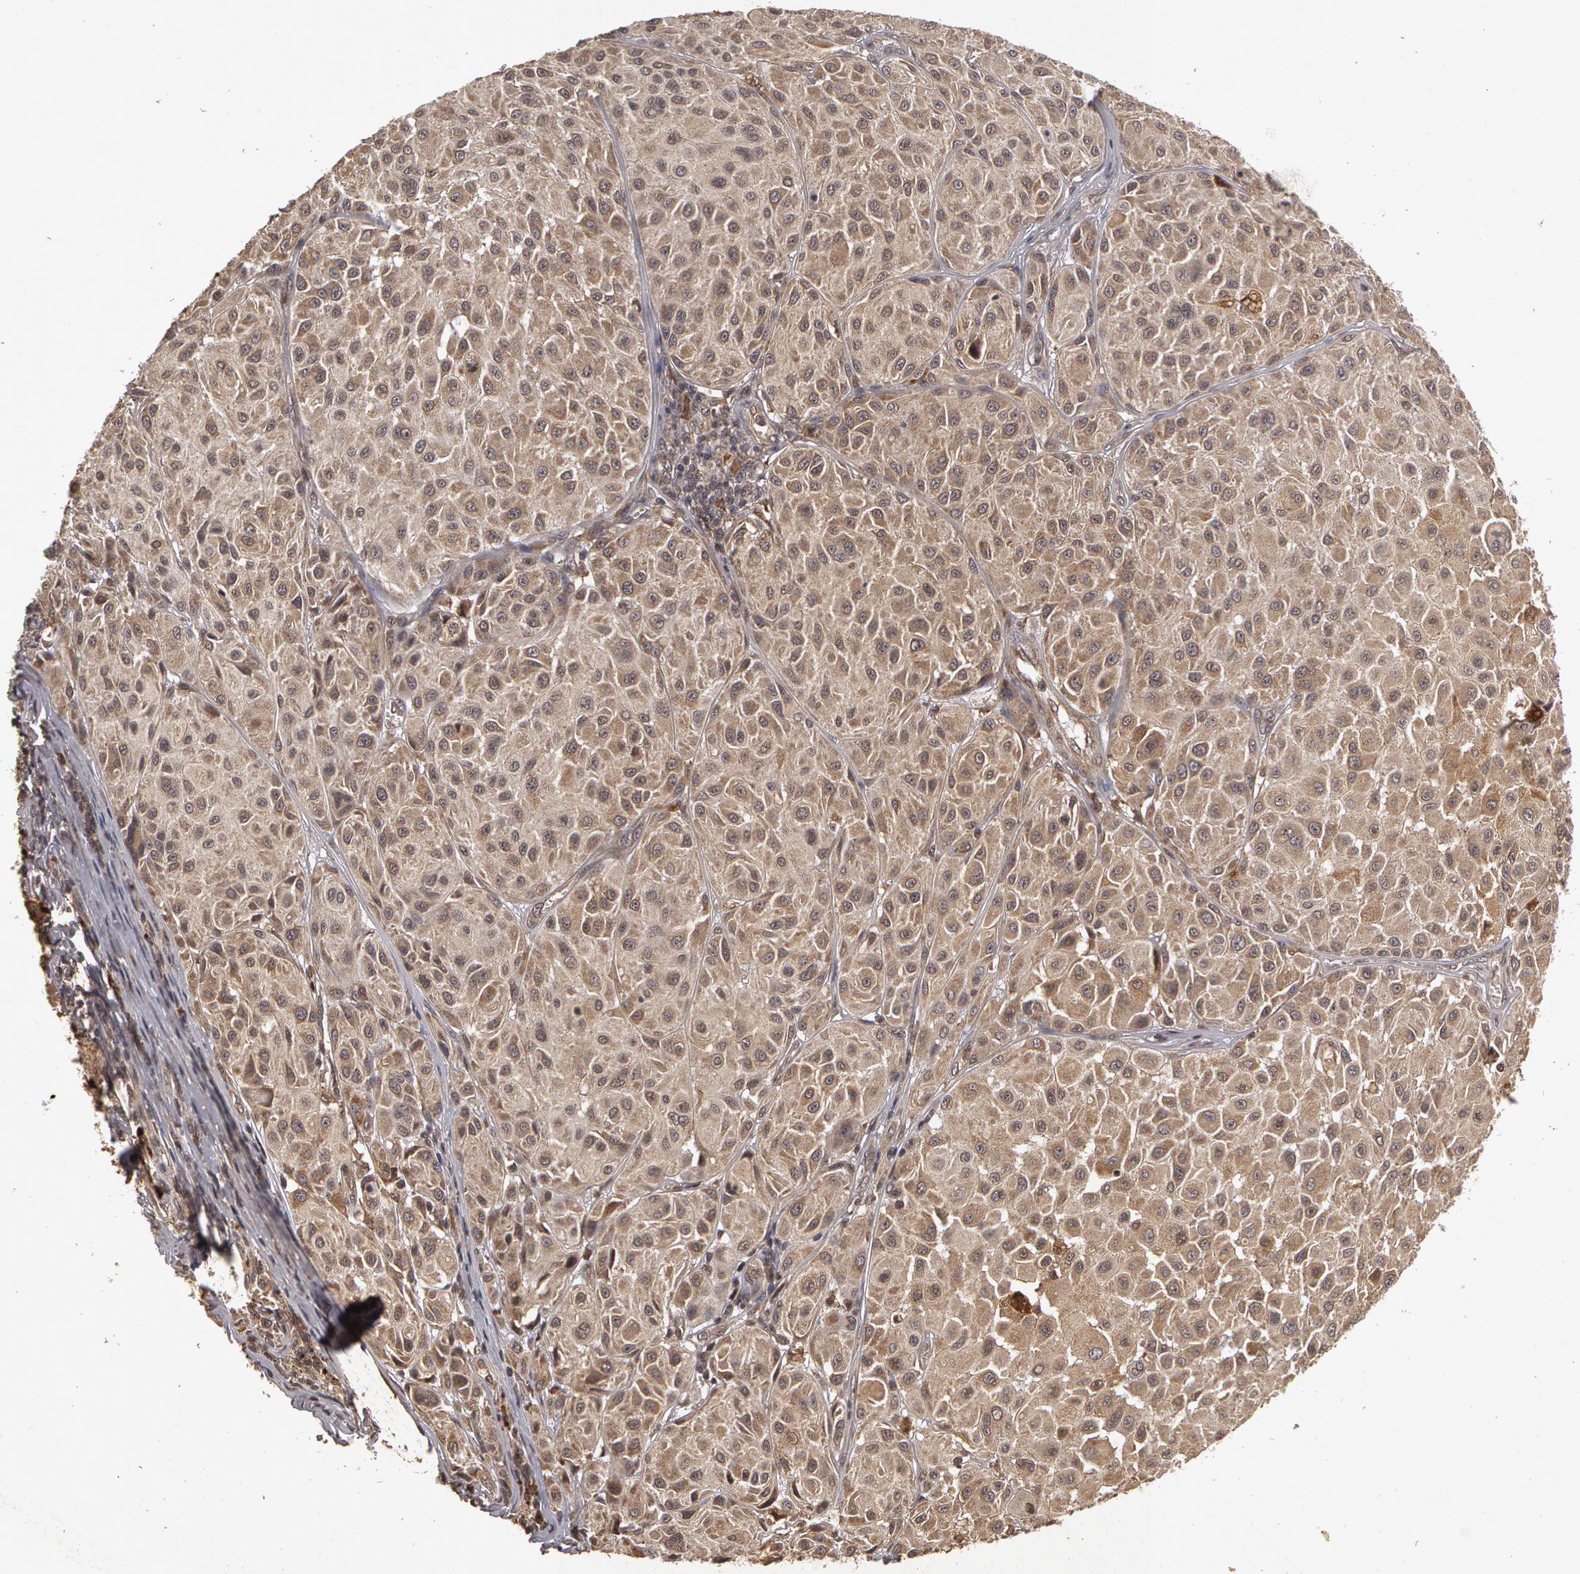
{"staining": {"intensity": "weak", "quantity": ">75%", "location": "cytoplasmic/membranous"}, "tissue": "melanoma", "cell_type": "Tumor cells", "image_type": "cancer", "snomed": [{"axis": "morphology", "description": "Malignant melanoma, NOS"}, {"axis": "topography", "description": "Skin"}], "caption": "Malignant melanoma stained with DAB (3,3'-diaminobenzidine) immunohistochemistry (IHC) reveals low levels of weak cytoplasmic/membranous expression in about >75% of tumor cells. The protein is shown in brown color, while the nuclei are stained blue.", "gene": "CALR", "patient": {"sex": "male", "age": 36}}